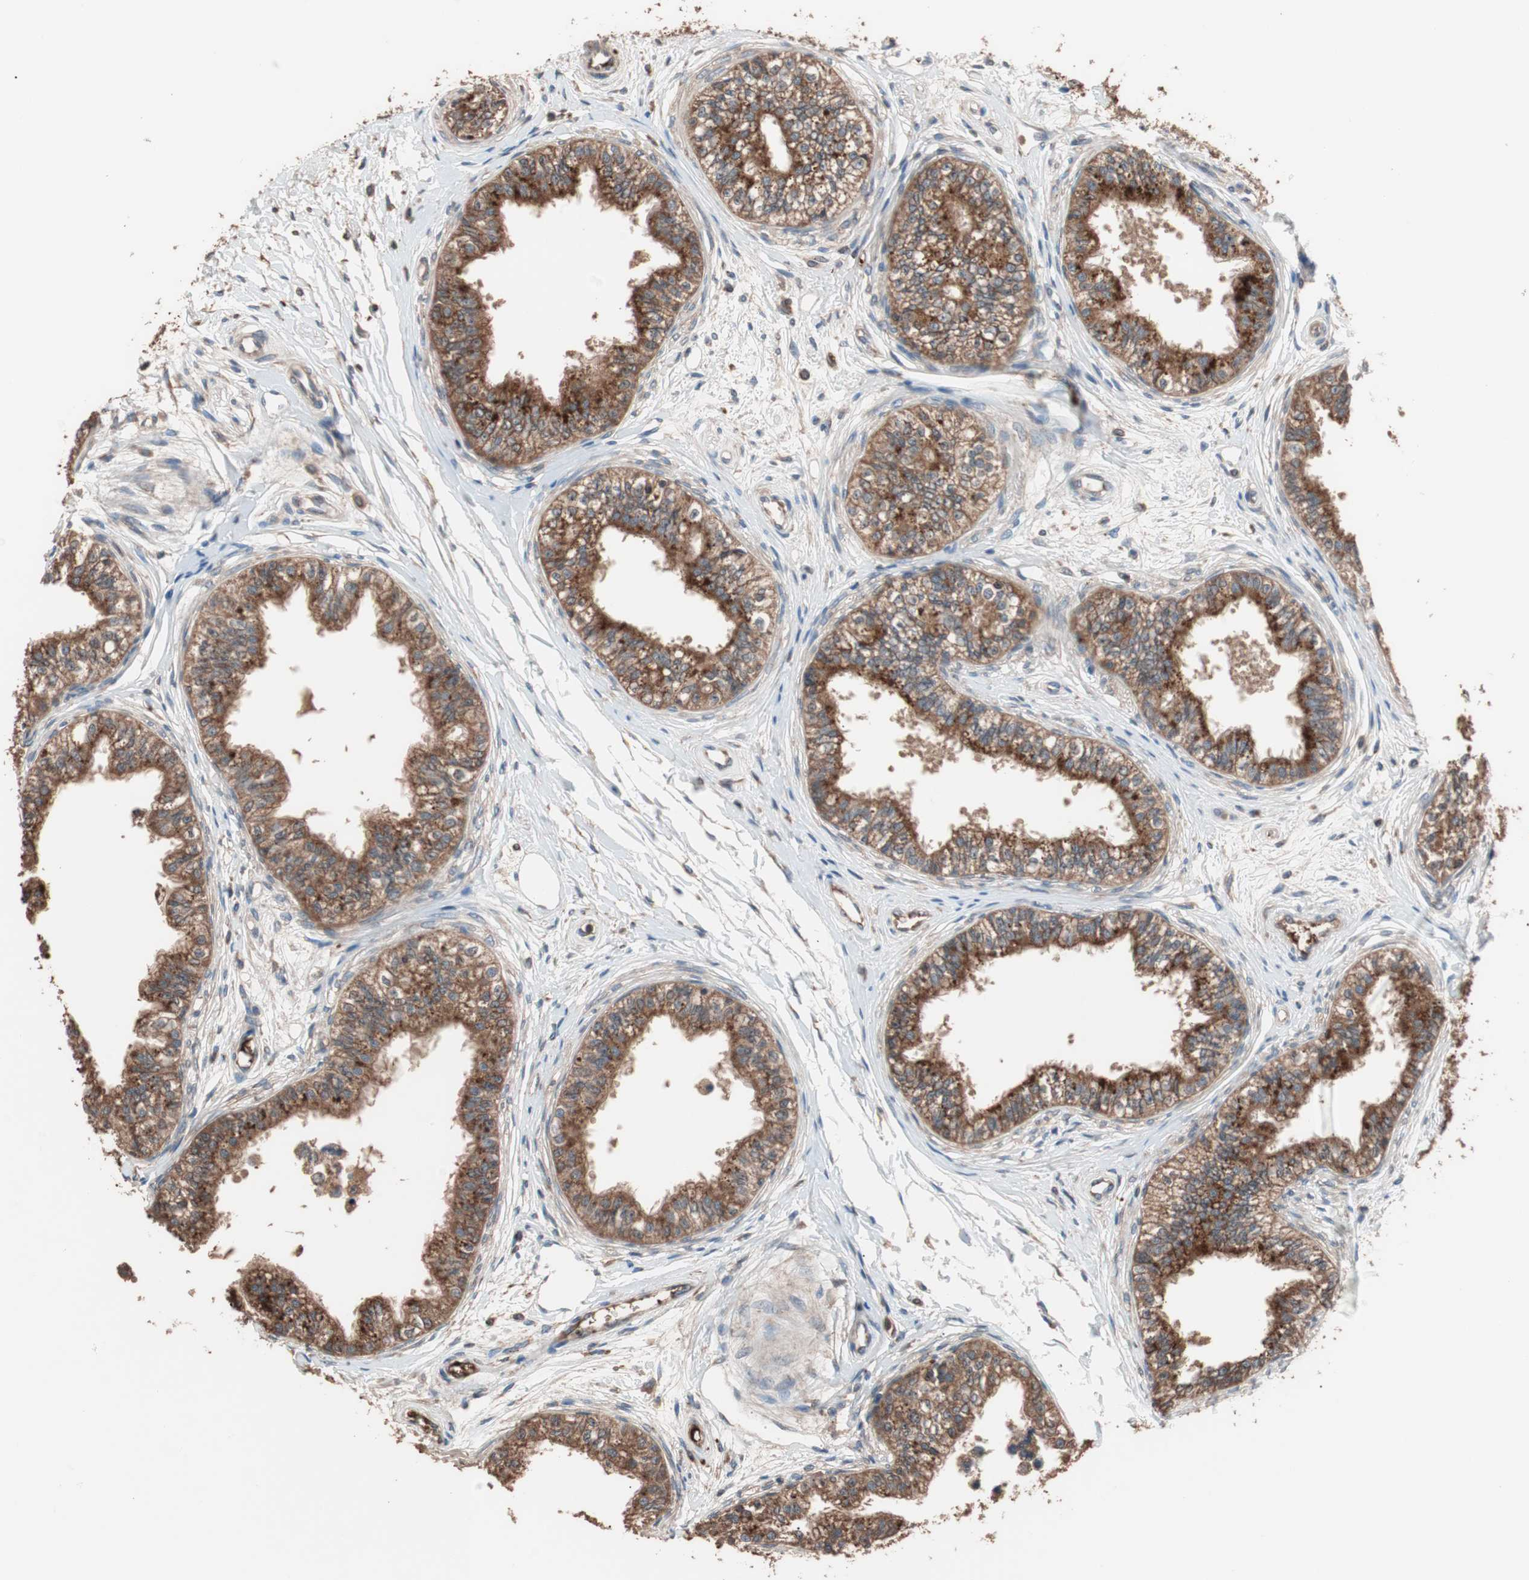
{"staining": {"intensity": "strong", "quantity": ">75%", "location": "cytoplasmic/membranous"}, "tissue": "epididymis", "cell_type": "Glandular cells", "image_type": "normal", "snomed": [{"axis": "morphology", "description": "Normal tissue, NOS"}, {"axis": "morphology", "description": "Adenocarcinoma, metastatic, NOS"}, {"axis": "topography", "description": "Testis"}, {"axis": "topography", "description": "Epididymis"}], "caption": "Immunohistochemistry image of benign epididymis: epididymis stained using immunohistochemistry (IHC) shows high levels of strong protein expression localized specifically in the cytoplasmic/membranous of glandular cells, appearing as a cytoplasmic/membranous brown color.", "gene": "GLYCTK", "patient": {"sex": "male", "age": 26}}